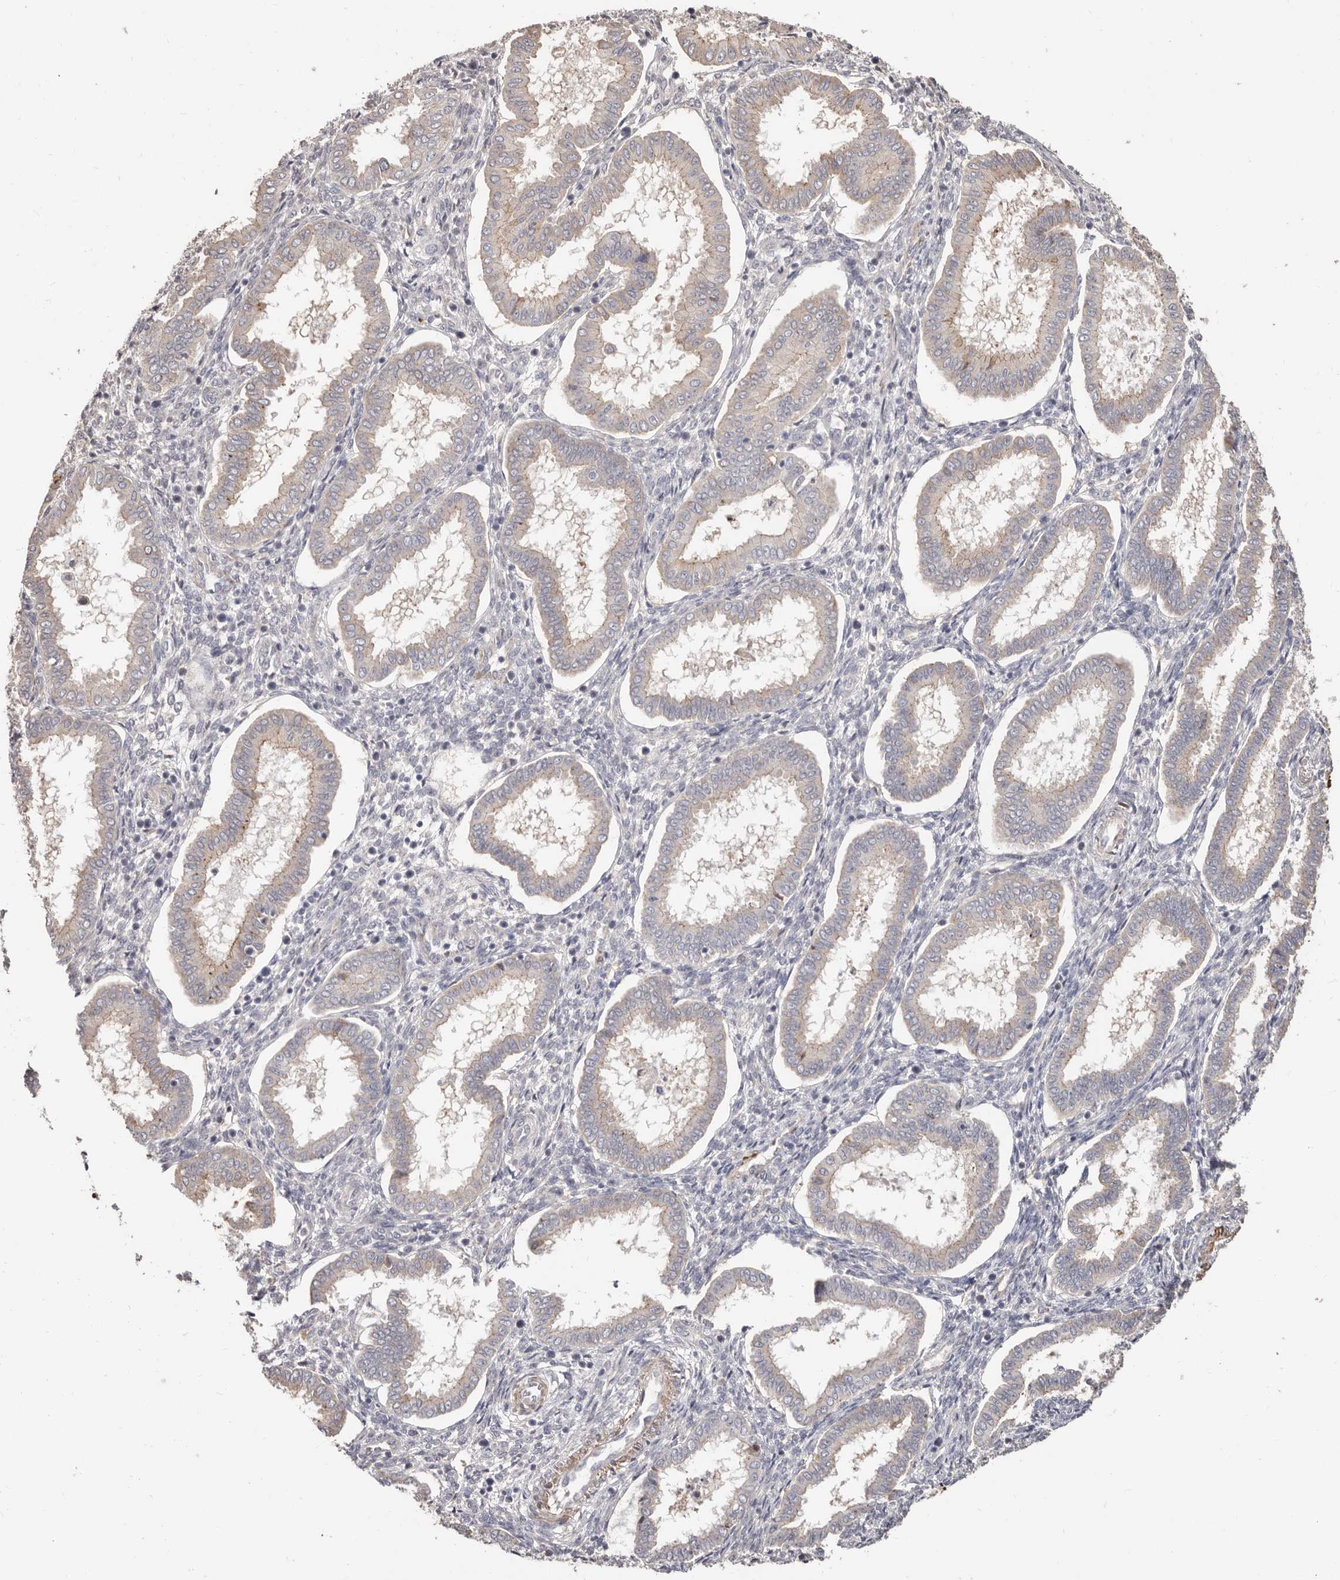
{"staining": {"intensity": "negative", "quantity": "none", "location": "none"}, "tissue": "endometrium", "cell_type": "Cells in endometrial stroma", "image_type": "normal", "snomed": [{"axis": "morphology", "description": "Normal tissue, NOS"}, {"axis": "topography", "description": "Endometrium"}], "caption": "This is a micrograph of immunohistochemistry (IHC) staining of unremarkable endometrium, which shows no expression in cells in endometrial stroma.", "gene": "TRIP13", "patient": {"sex": "female", "age": 24}}